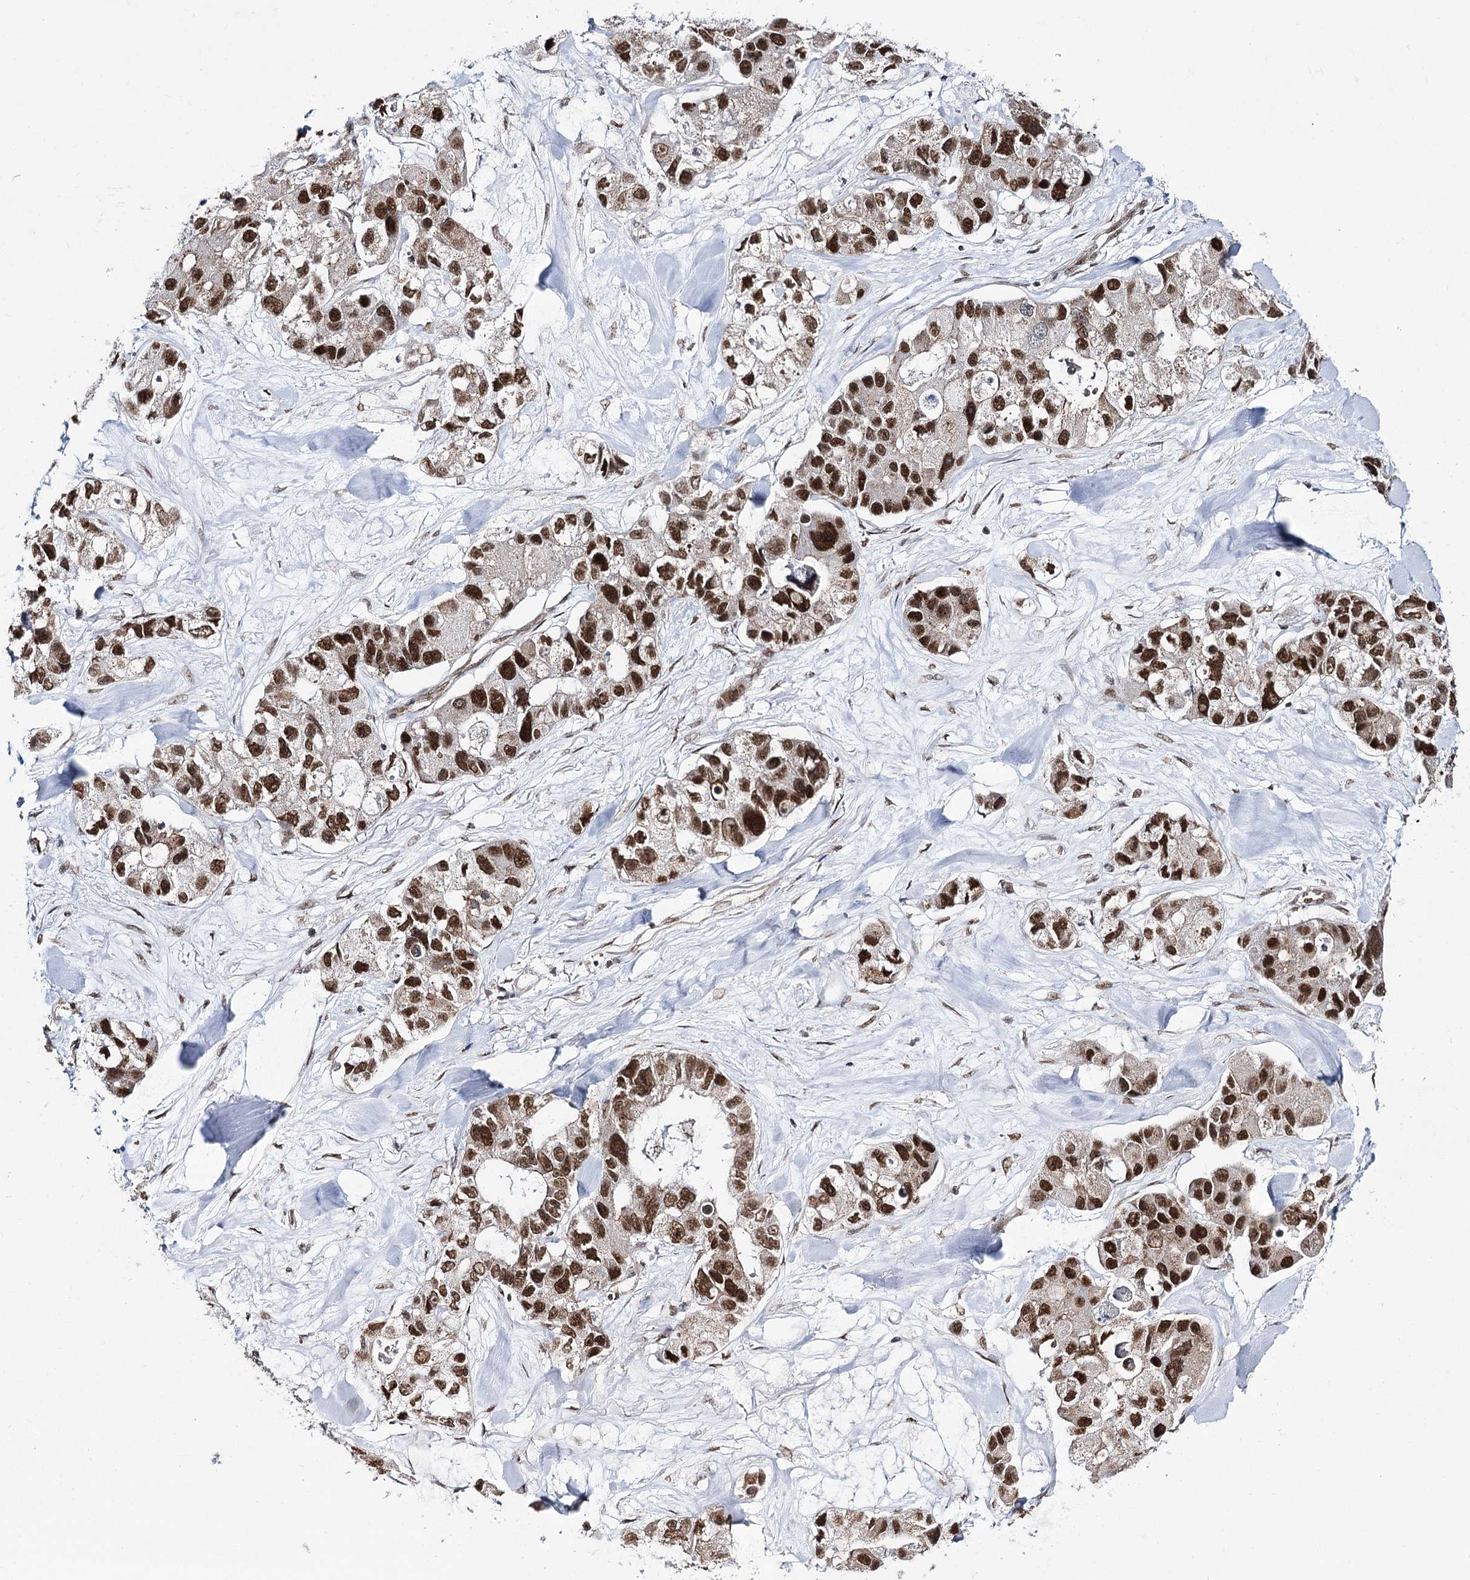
{"staining": {"intensity": "strong", "quantity": ">75%", "location": "nuclear"}, "tissue": "lung cancer", "cell_type": "Tumor cells", "image_type": "cancer", "snomed": [{"axis": "morphology", "description": "Adenocarcinoma, NOS"}, {"axis": "topography", "description": "Lung"}], "caption": "Human adenocarcinoma (lung) stained for a protein (brown) displays strong nuclear positive positivity in approximately >75% of tumor cells.", "gene": "VGLL4", "patient": {"sex": "female", "age": 54}}